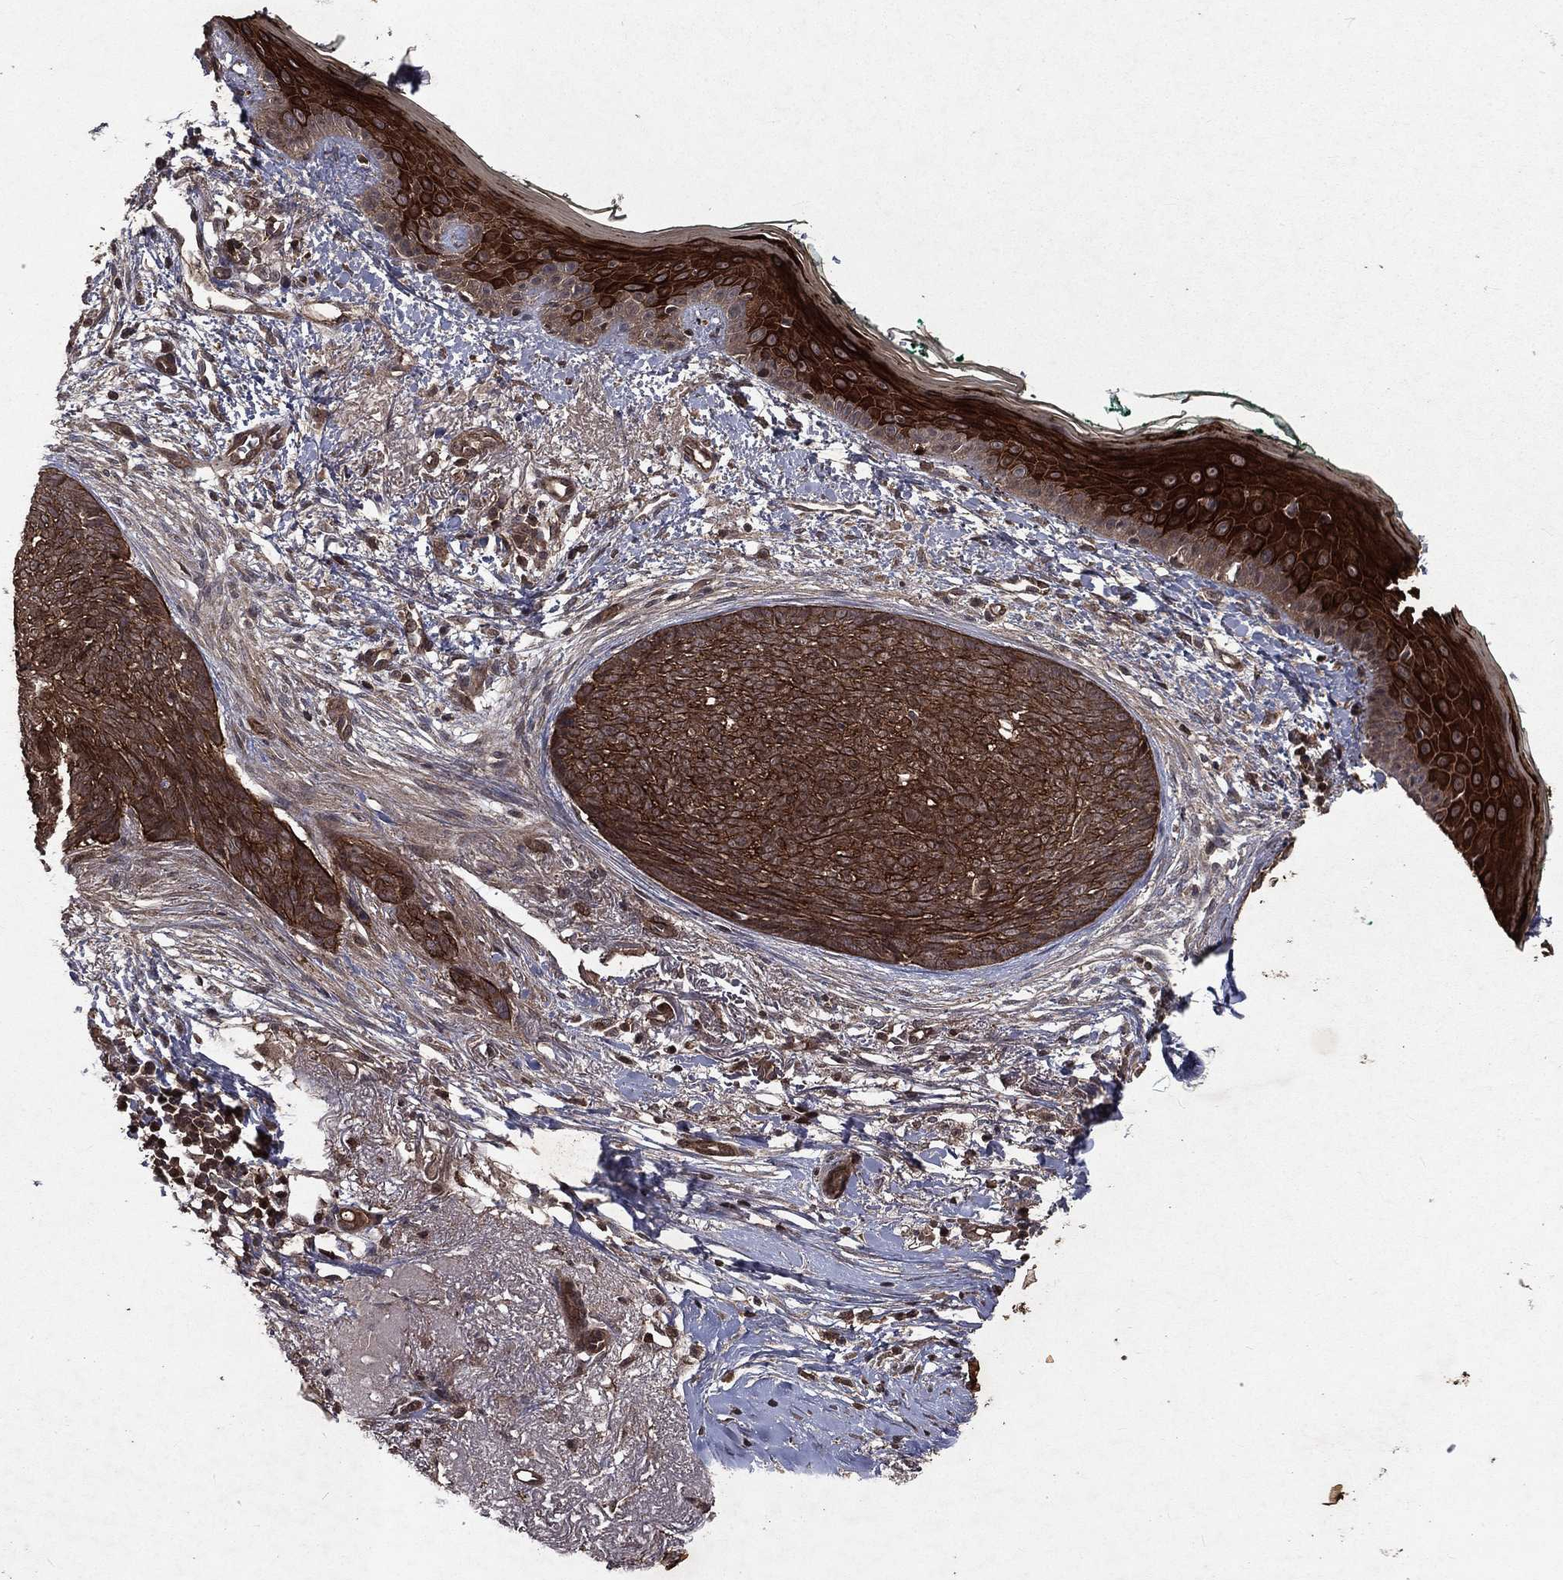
{"staining": {"intensity": "strong", "quantity": ">75%", "location": "cytoplasmic/membranous"}, "tissue": "skin cancer", "cell_type": "Tumor cells", "image_type": "cancer", "snomed": [{"axis": "morphology", "description": "Normal tissue, NOS"}, {"axis": "morphology", "description": "Basal cell carcinoma"}, {"axis": "topography", "description": "Skin"}], "caption": "Skin cancer stained for a protein demonstrates strong cytoplasmic/membranous positivity in tumor cells.", "gene": "FGD1", "patient": {"sex": "male", "age": 84}}